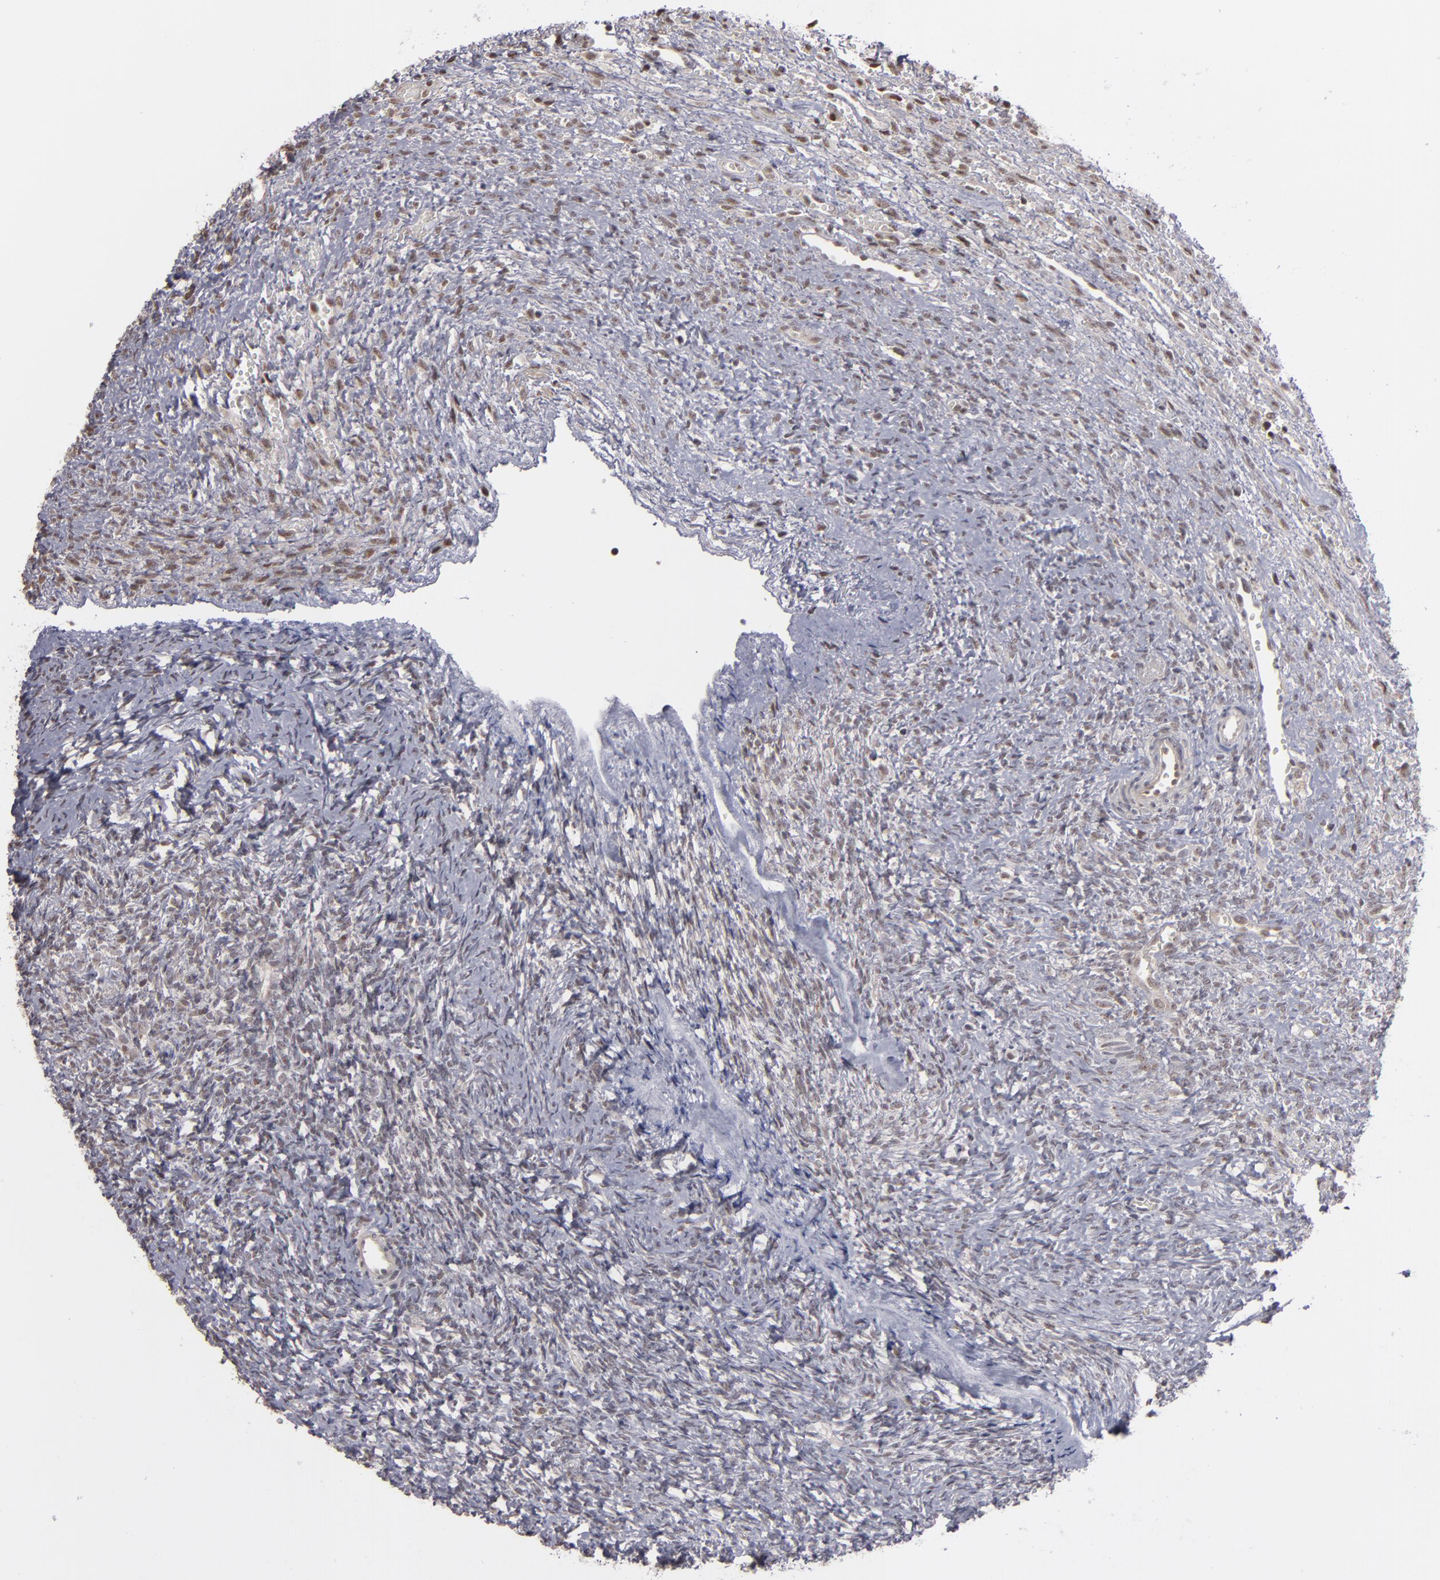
{"staining": {"intensity": "weak", "quantity": ">75%", "location": "cytoplasmic/membranous,nuclear"}, "tissue": "ovary", "cell_type": "Follicle cells", "image_type": "normal", "snomed": [{"axis": "morphology", "description": "Normal tissue, NOS"}, {"axis": "topography", "description": "Ovary"}], "caption": "Brown immunohistochemical staining in normal human ovary reveals weak cytoplasmic/membranous,nuclear staining in approximately >75% of follicle cells. (Stains: DAB in brown, nuclei in blue, Microscopy: brightfield microscopy at high magnification).", "gene": "ZNF75A", "patient": {"sex": "female", "age": 56}}